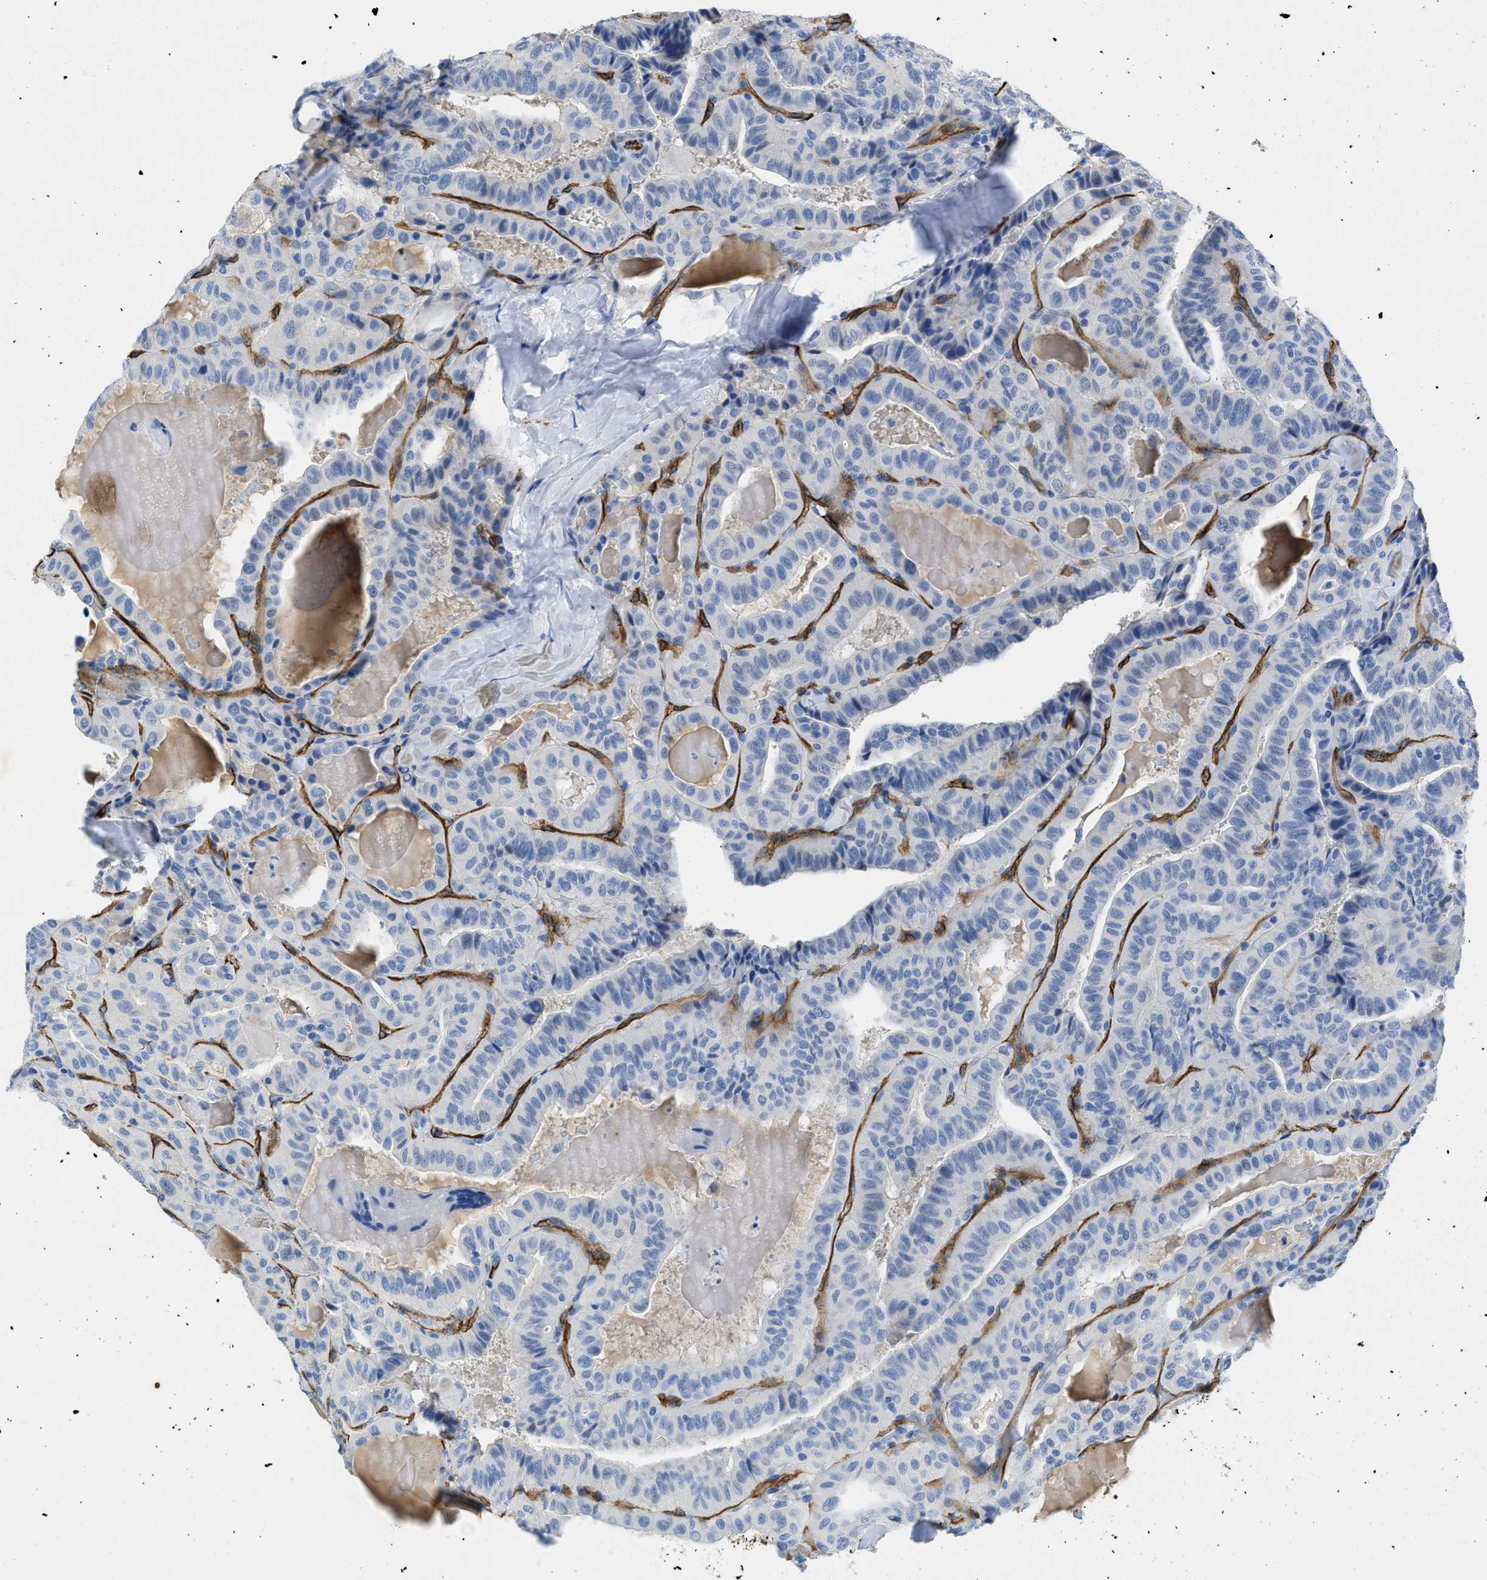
{"staining": {"intensity": "negative", "quantity": "none", "location": "none"}, "tissue": "thyroid cancer", "cell_type": "Tumor cells", "image_type": "cancer", "snomed": [{"axis": "morphology", "description": "Papillary adenocarcinoma, NOS"}, {"axis": "topography", "description": "Thyroid gland"}], "caption": "Thyroid cancer (papillary adenocarcinoma) stained for a protein using immunohistochemistry reveals no expression tumor cells.", "gene": "SPEG", "patient": {"sex": "male", "age": 77}}